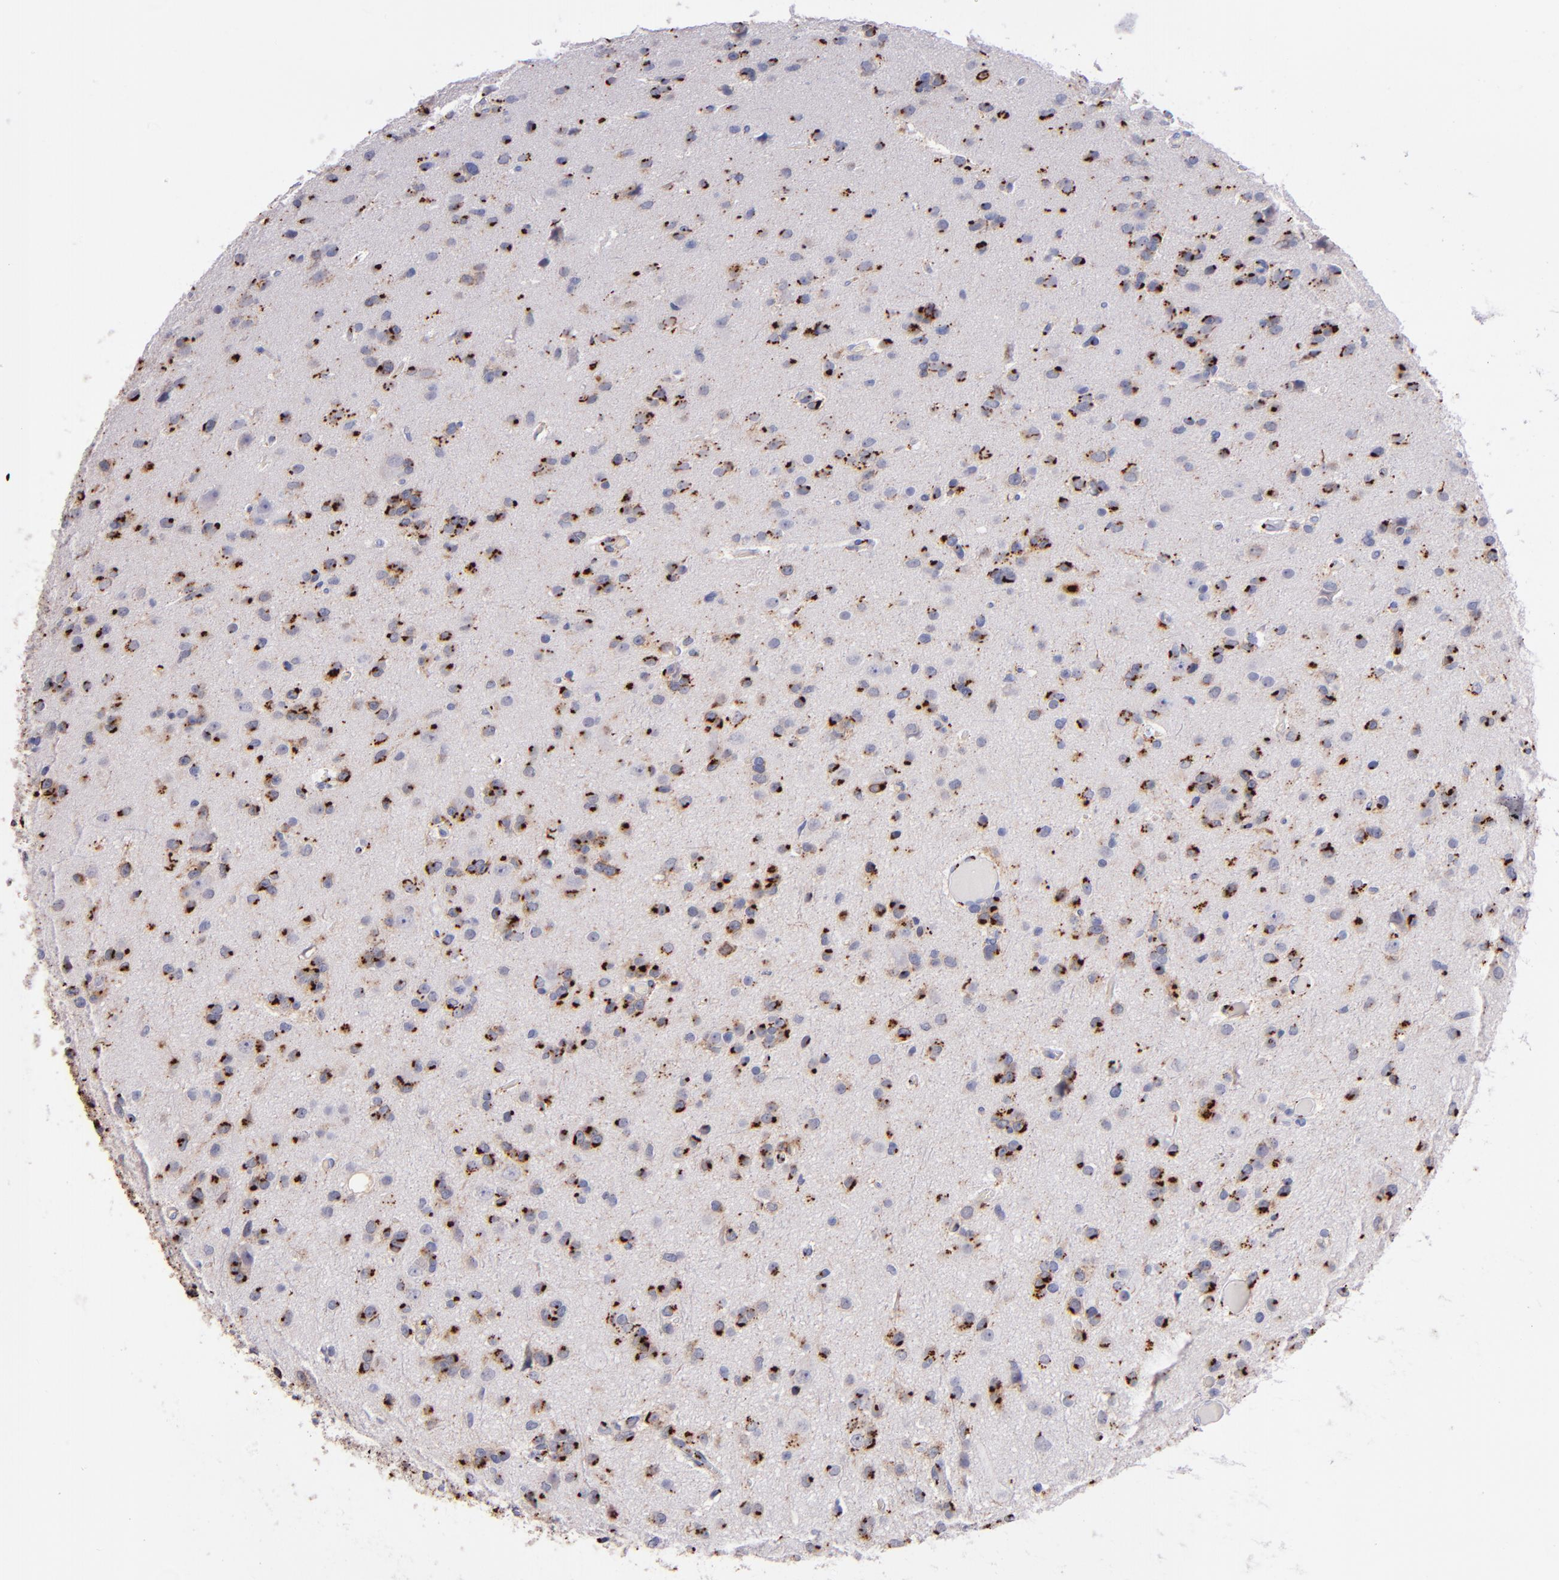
{"staining": {"intensity": "strong", "quantity": "25%-75%", "location": "cytoplasmic/membranous"}, "tissue": "glioma", "cell_type": "Tumor cells", "image_type": "cancer", "snomed": [{"axis": "morphology", "description": "Glioma, malignant, Low grade"}, {"axis": "topography", "description": "Brain"}], "caption": "Glioma tissue displays strong cytoplasmic/membranous staining in about 25%-75% of tumor cells, visualized by immunohistochemistry.", "gene": "GOLIM4", "patient": {"sex": "male", "age": 42}}